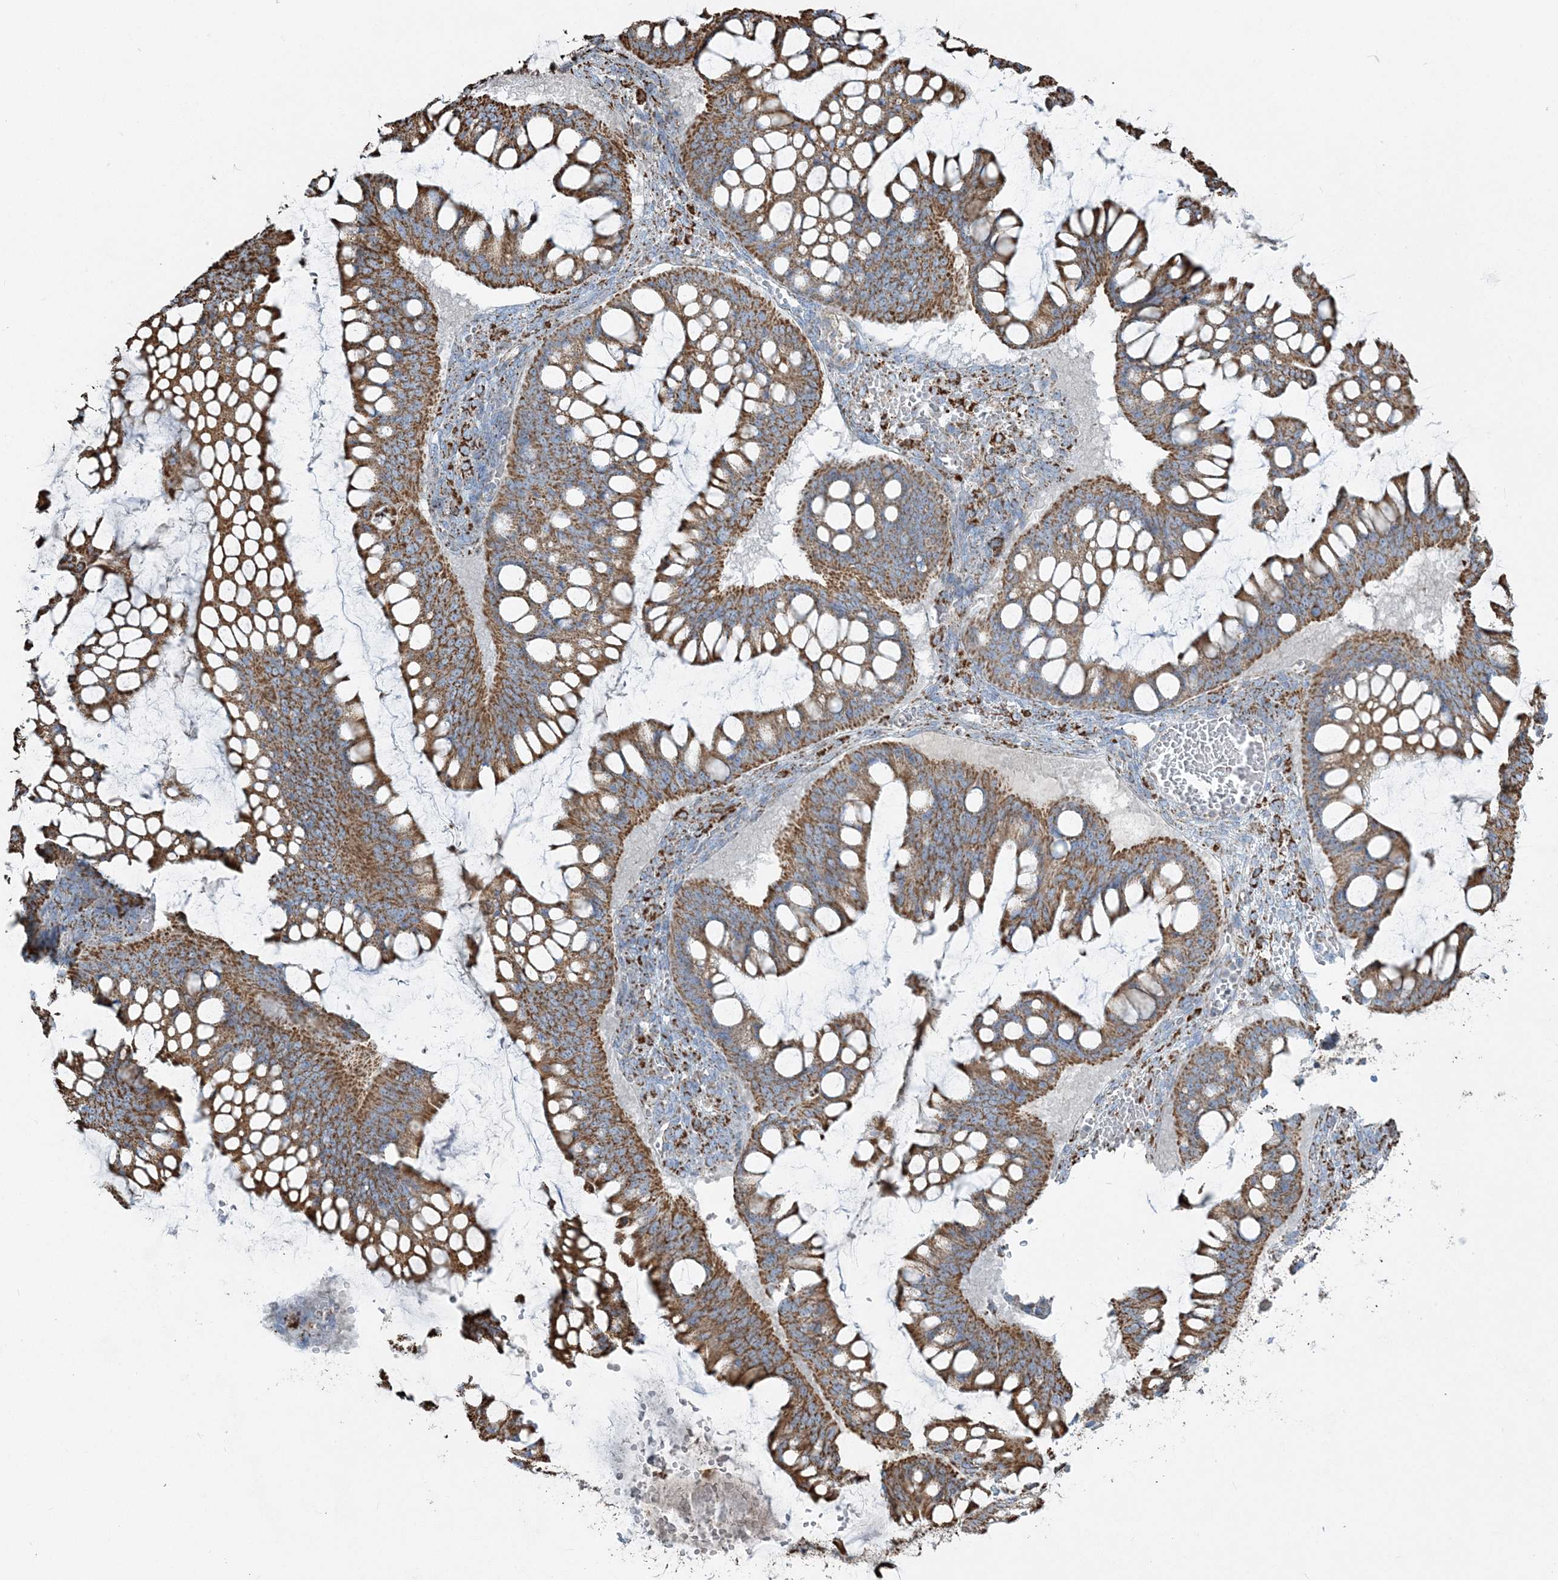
{"staining": {"intensity": "strong", "quantity": ">75%", "location": "cytoplasmic/membranous"}, "tissue": "ovarian cancer", "cell_type": "Tumor cells", "image_type": "cancer", "snomed": [{"axis": "morphology", "description": "Cystadenocarcinoma, mucinous, NOS"}, {"axis": "topography", "description": "Ovary"}], "caption": "A micrograph of ovarian mucinous cystadenocarcinoma stained for a protein shows strong cytoplasmic/membranous brown staining in tumor cells. (DAB (3,3'-diaminobenzidine) = brown stain, brightfield microscopy at high magnification).", "gene": "RAB11FIP3", "patient": {"sex": "female", "age": 73}}